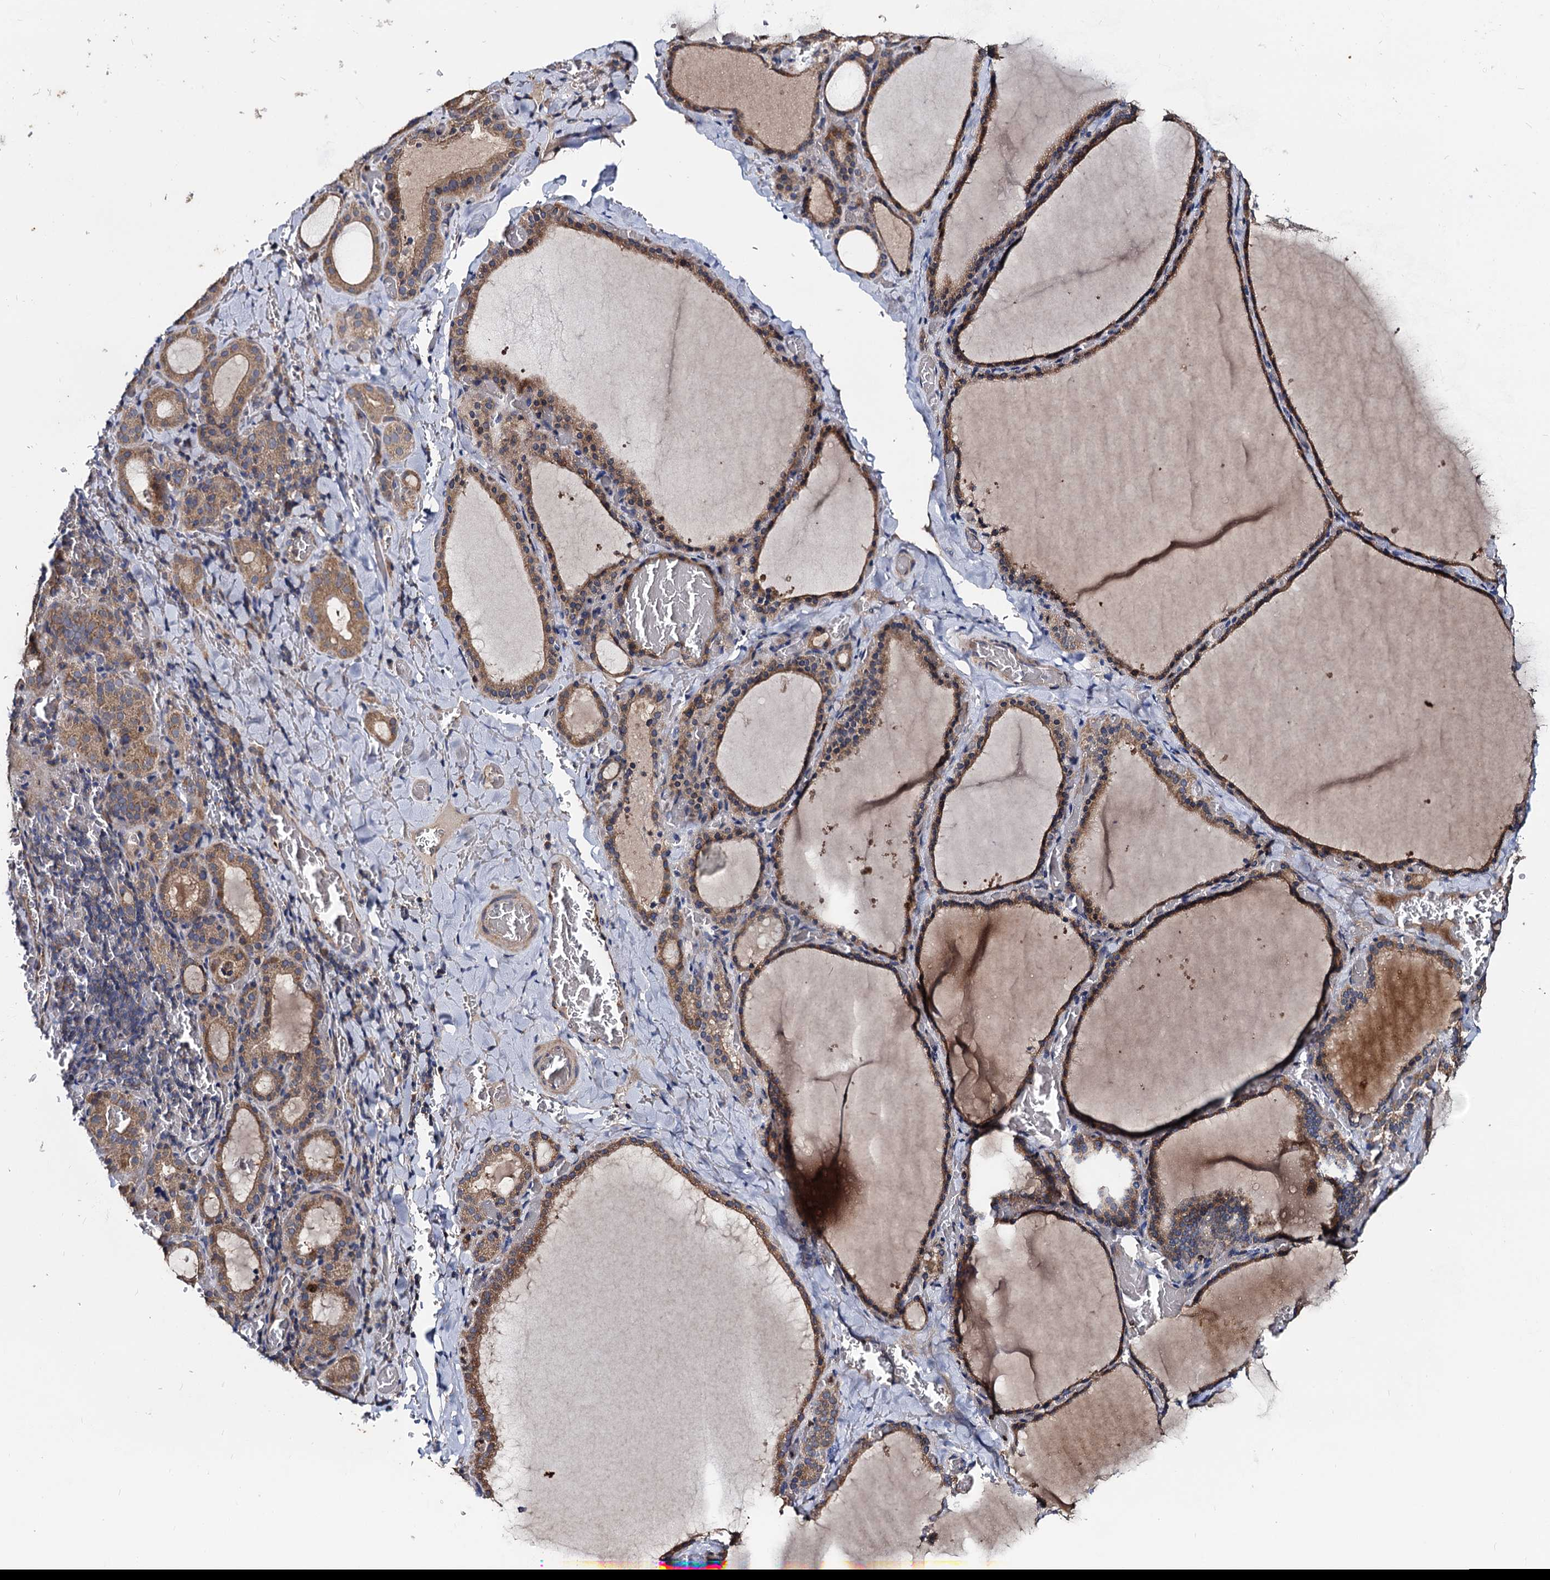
{"staining": {"intensity": "moderate", "quantity": ">75%", "location": "cytoplasmic/membranous"}, "tissue": "thyroid gland", "cell_type": "Glandular cells", "image_type": "normal", "snomed": [{"axis": "morphology", "description": "Normal tissue, NOS"}, {"axis": "topography", "description": "Thyroid gland"}], "caption": "IHC (DAB (3,3'-diaminobenzidine)) staining of unremarkable thyroid gland shows moderate cytoplasmic/membranous protein expression in approximately >75% of glandular cells.", "gene": "CEP192", "patient": {"sex": "female", "age": 39}}